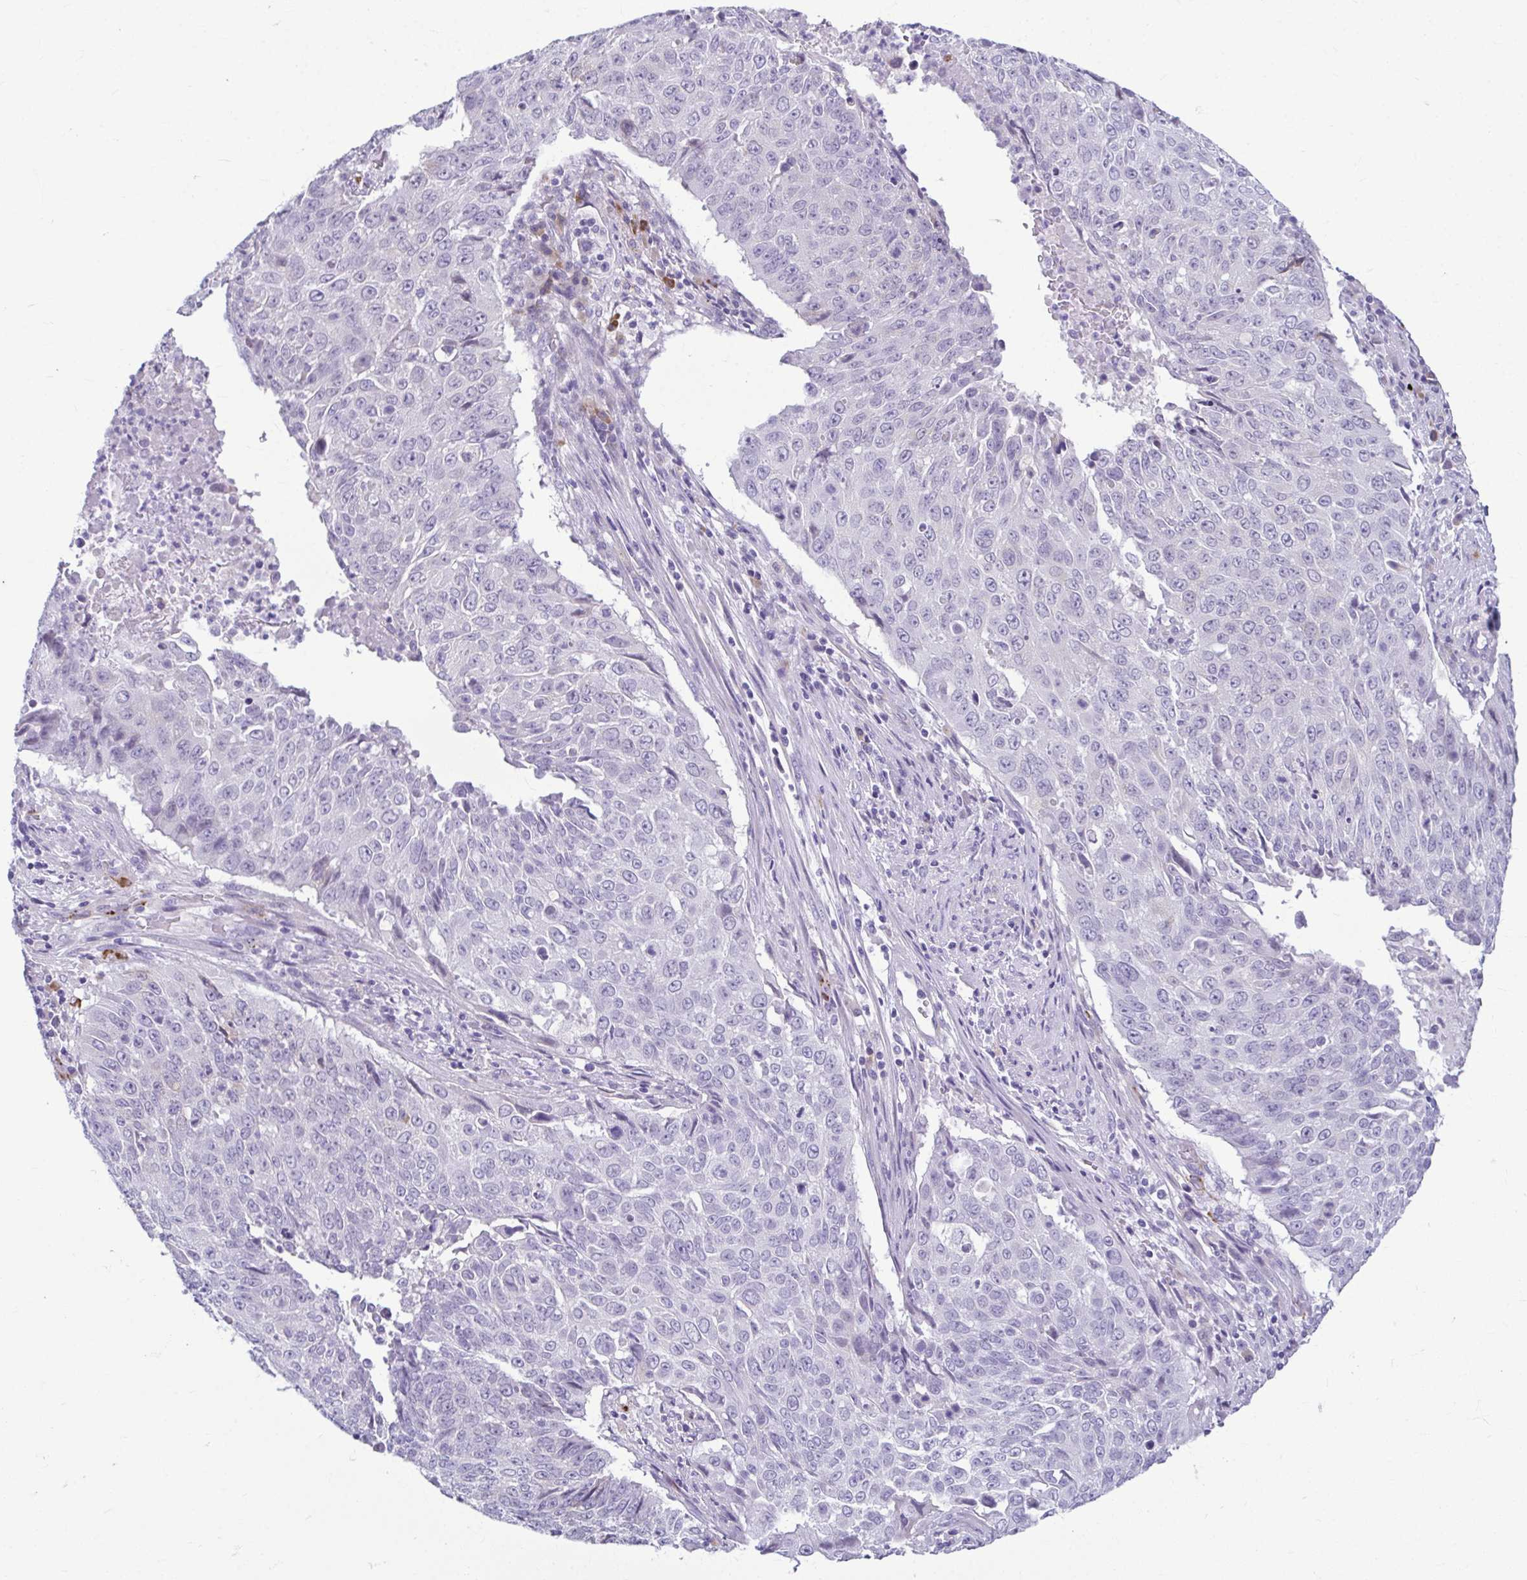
{"staining": {"intensity": "moderate", "quantity": "<25%", "location": "cytoplasmic/membranous"}, "tissue": "lung cancer", "cell_type": "Tumor cells", "image_type": "cancer", "snomed": [{"axis": "morphology", "description": "Normal tissue, NOS"}, {"axis": "morphology", "description": "Squamous cell carcinoma, NOS"}, {"axis": "topography", "description": "Bronchus"}, {"axis": "topography", "description": "Lung"}], "caption": "Protein expression analysis of lung cancer (squamous cell carcinoma) demonstrates moderate cytoplasmic/membranous staining in about <25% of tumor cells. (brown staining indicates protein expression, while blue staining denotes nuclei).", "gene": "SERPINI1", "patient": {"sex": "male", "age": 64}}